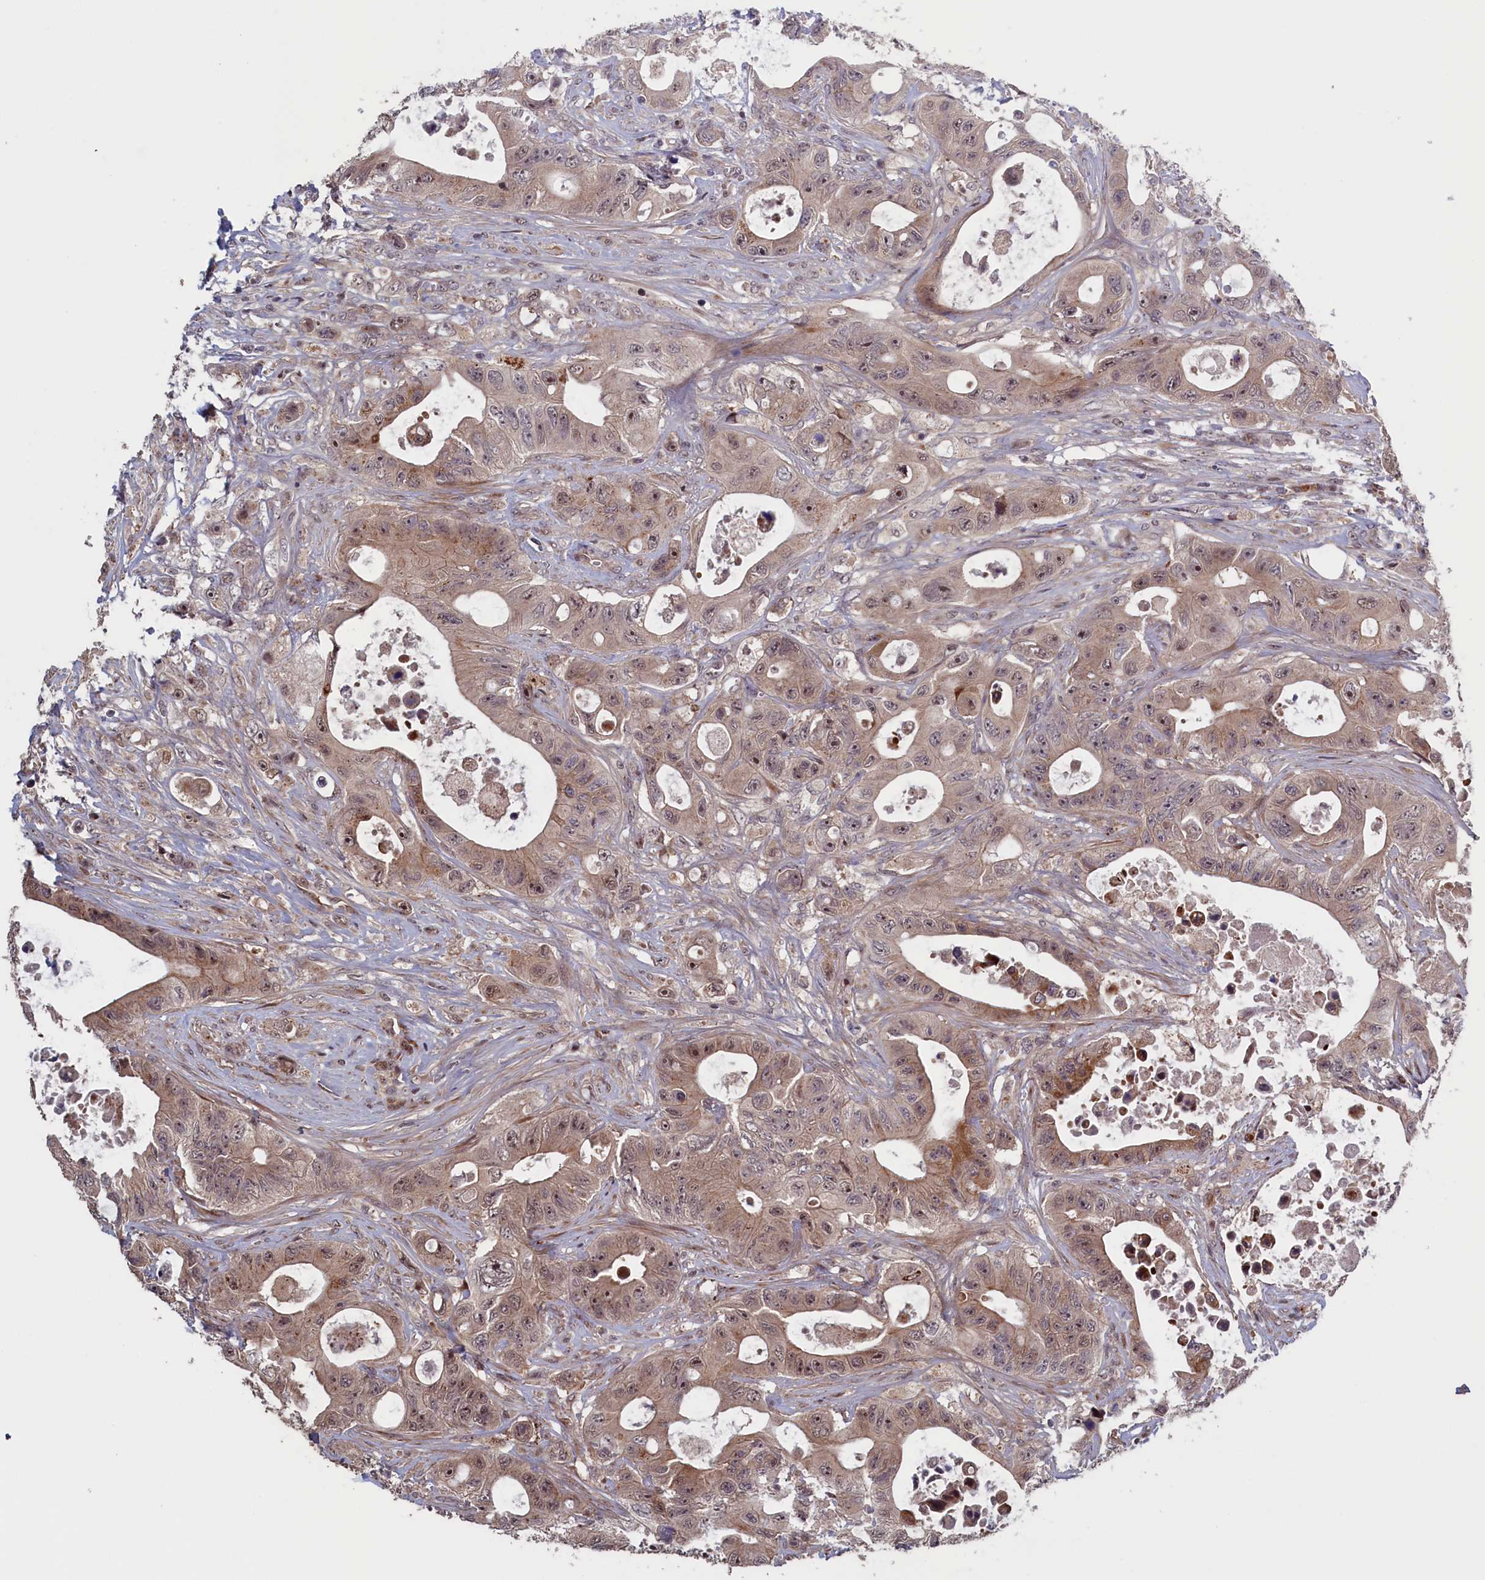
{"staining": {"intensity": "moderate", "quantity": "25%-75%", "location": "cytoplasmic/membranous,nuclear"}, "tissue": "colorectal cancer", "cell_type": "Tumor cells", "image_type": "cancer", "snomed": [{"axis": "morphology", "description": "Adenocarcinoma, NOS"}, {"axis": "topography", "description": "Colon"}], "caption": "Approximately 25%-75% of tumor cells in human colorectal cancer (adenocarcinoma) show moderate cytoplasmic/membranous and nuclear protein positivity as visualized by brown immunohistochemical staining.", "gene": "LSG1", "patient": {"sex": "female", "age": 46}}